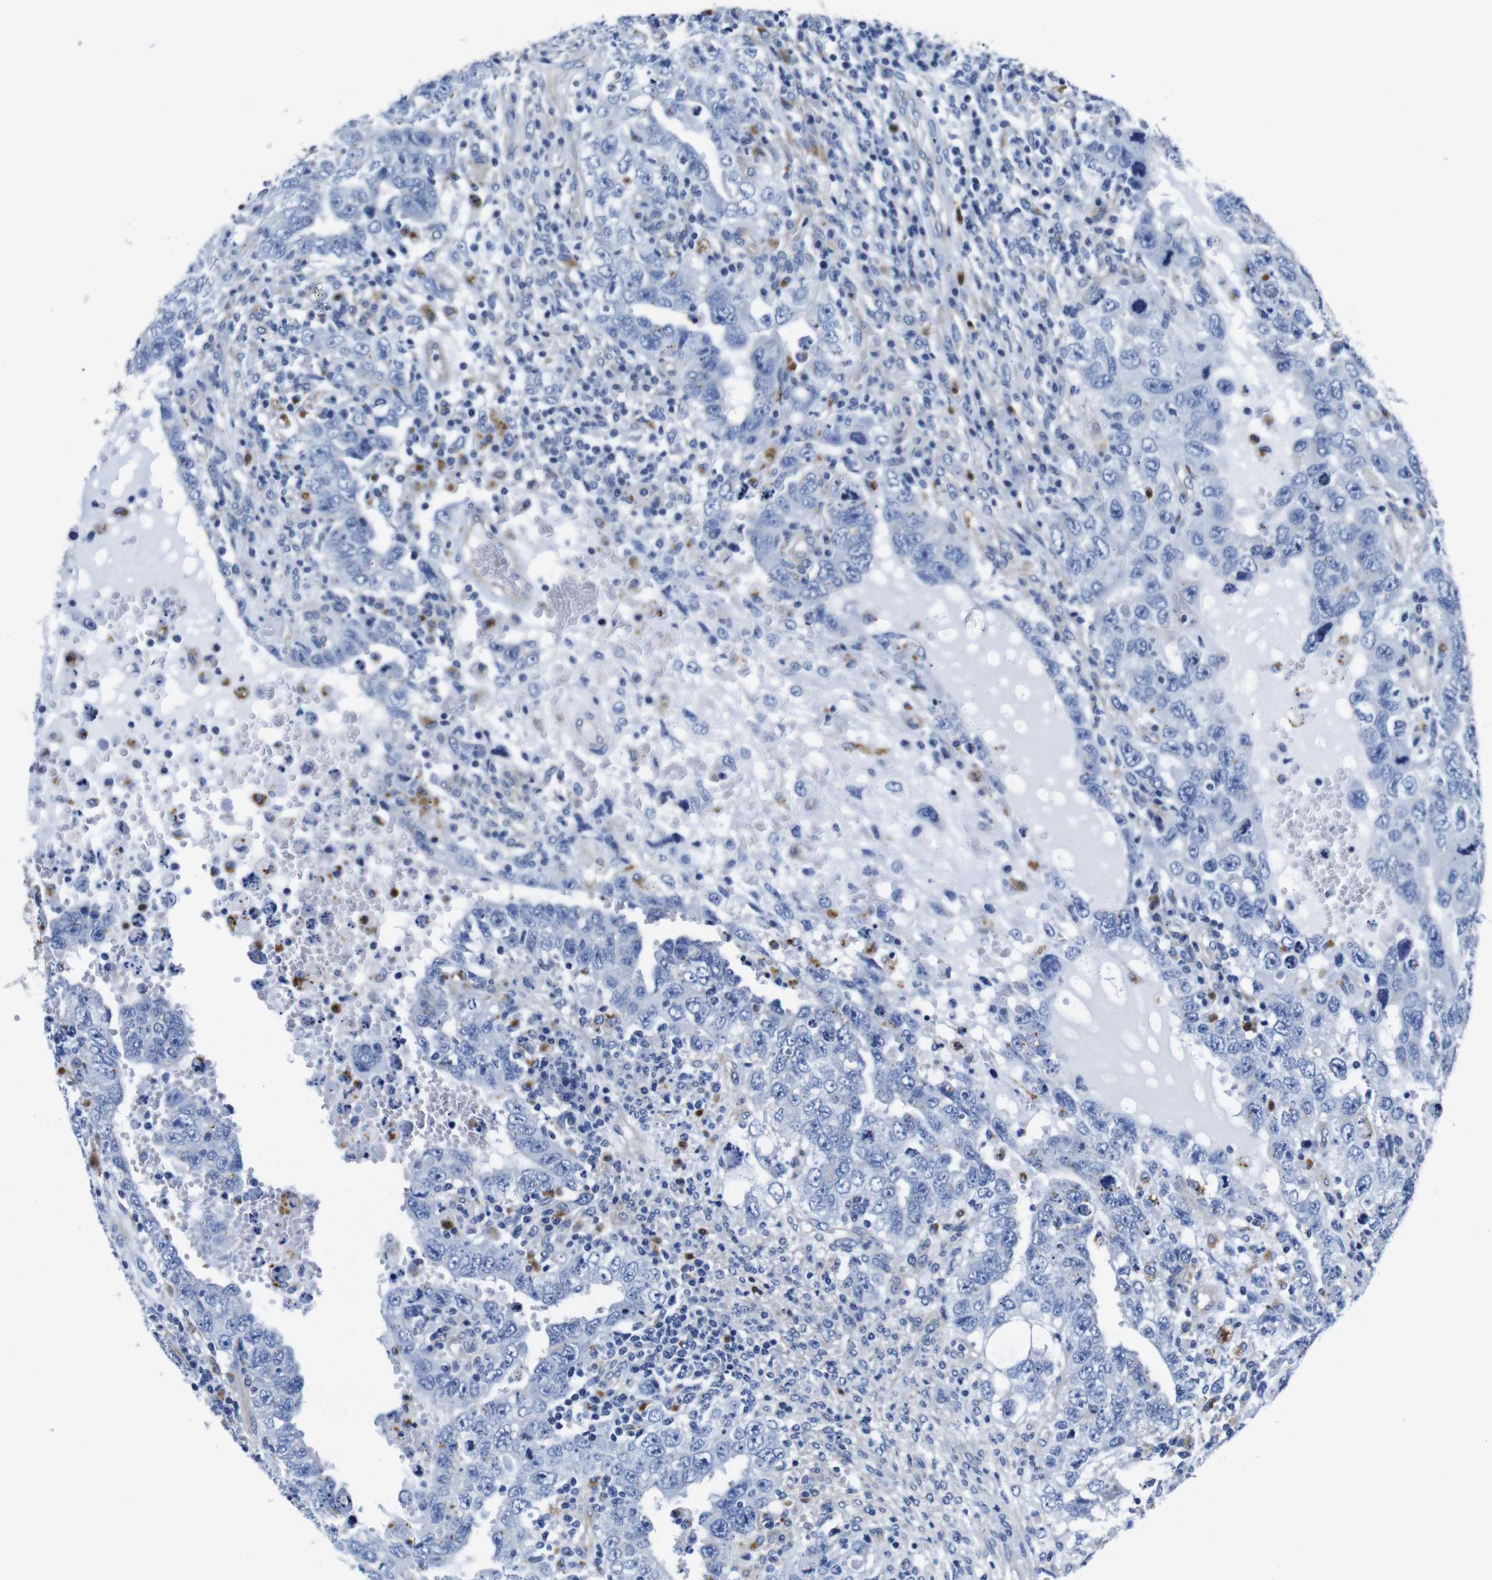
{"staining": {"intensity": "negative", "quantity": "none", "location": "none"}, "tissue": "testis cancer", "cell_type": "Tumor cells", "image_type": "cancer", "snomed": [{"axis": "morphology", "description": "Carcinoma, Embryonal, NOS"}, {"axis": "topography", "description": "Testis"}], "caption": "High power microscopy image of an immunohistochemistry (IHC) photomicrograph of testis cancer (embryonal carcinoma), revealing no significant positivity in tumor cells.", "gene": "GIMAP2", "patient": {"sex": "male", "age": 26}}